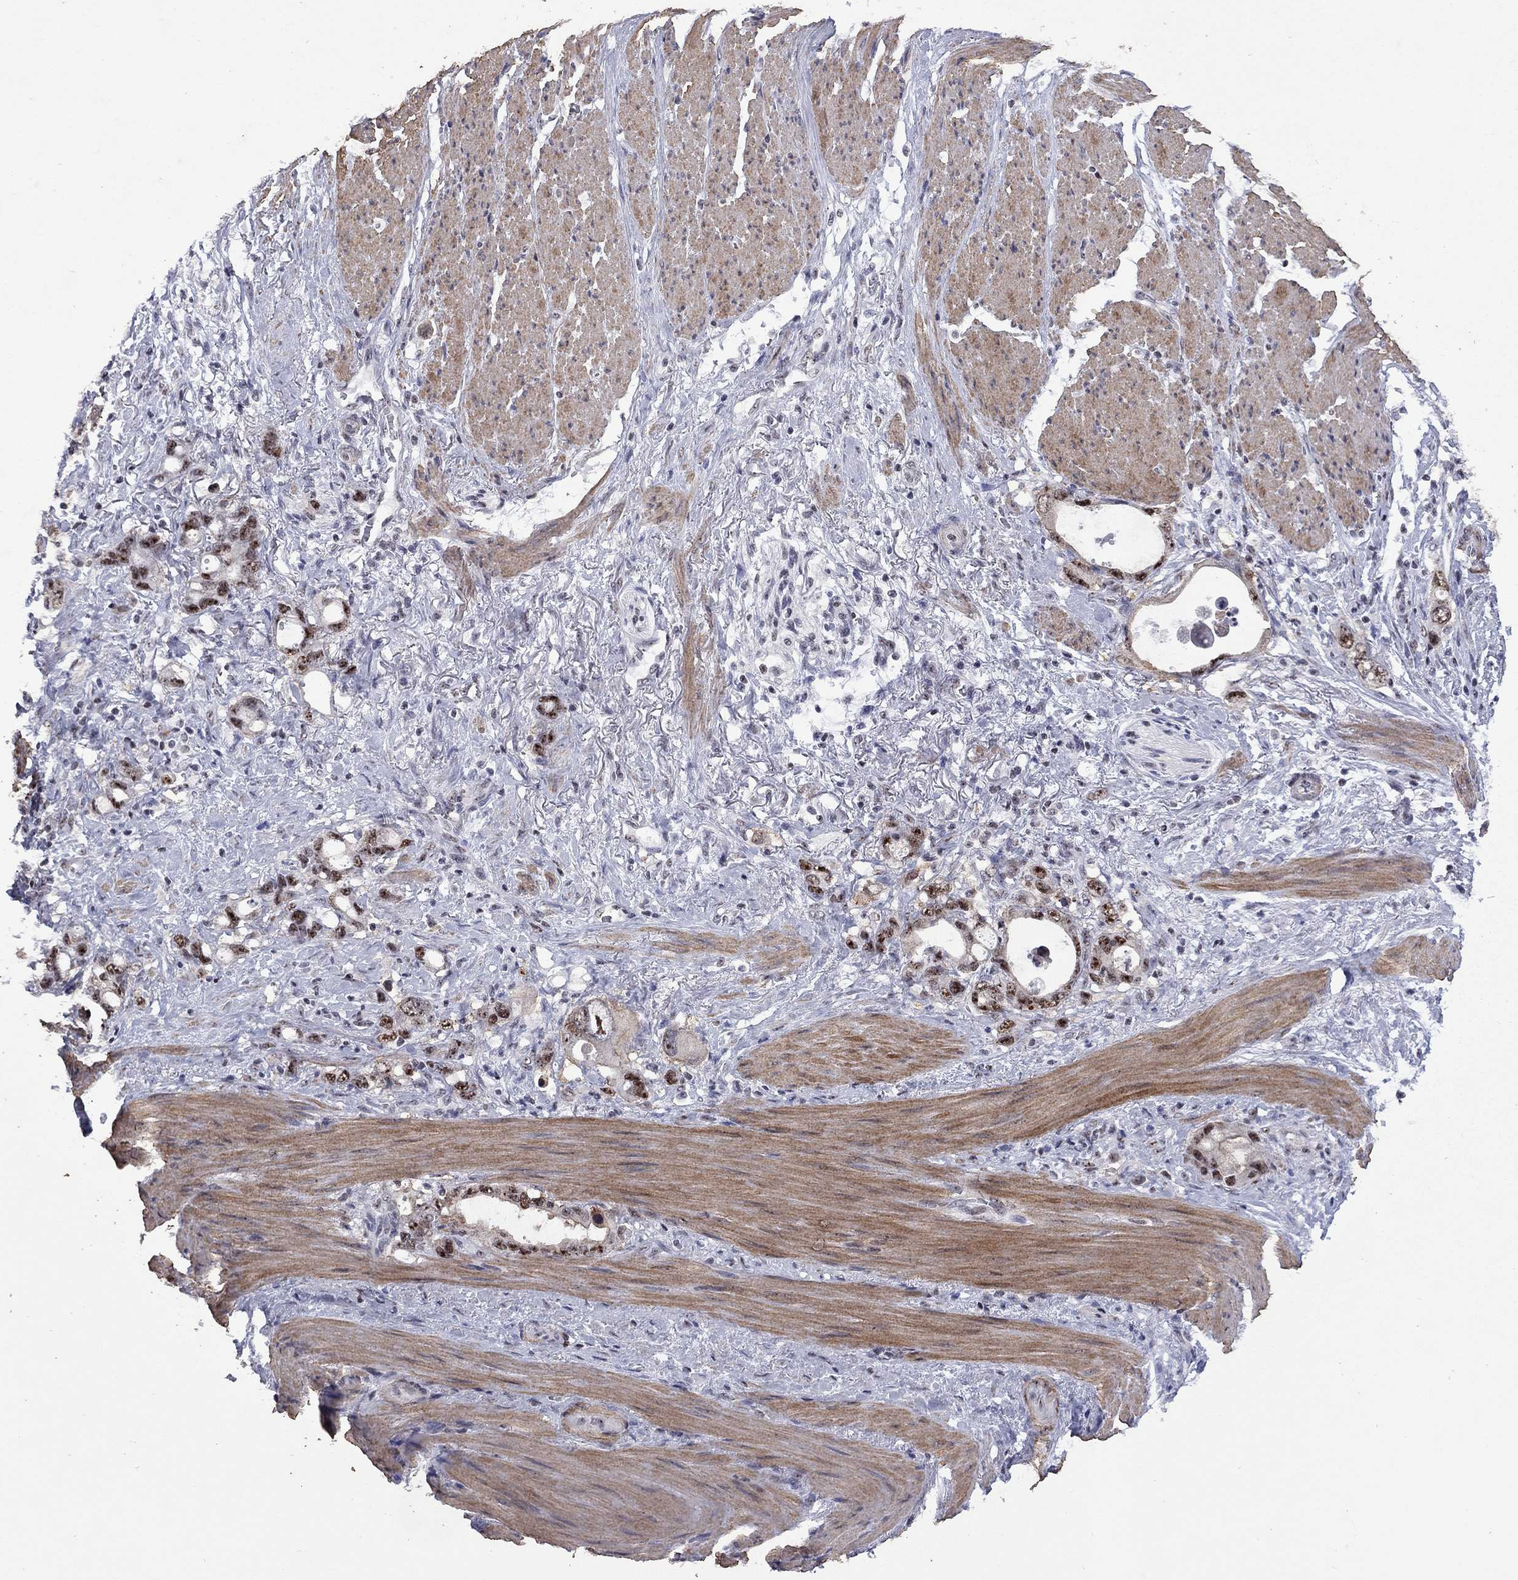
{"staining": {"intensity": "strong", "quantity": "25%-75%", "location": "nuclear"}, "tissue": "stomach cancer", "cell_type": "Tumor cells", "image_type": "cancer", "snomed": [{"axis": "morphology", "description": "Adenocarcinoma, NOS"}, {"axis": "topography", "description": "Stomach, upper"}], "caption": "Brown immunohistochemical staining in human stomach cancer (adenocarcinoma) shows strong nuclear expression in about 25%-75% of tumor cells. The protein is stained brown, and the nuclei are stained in blue (DAB (3,3'-diaminobenzidine) IHC with brightfield microscopy, high magnification).", "gene": "SPOUT1", "patient": {"sex": "male", "age": 74}}